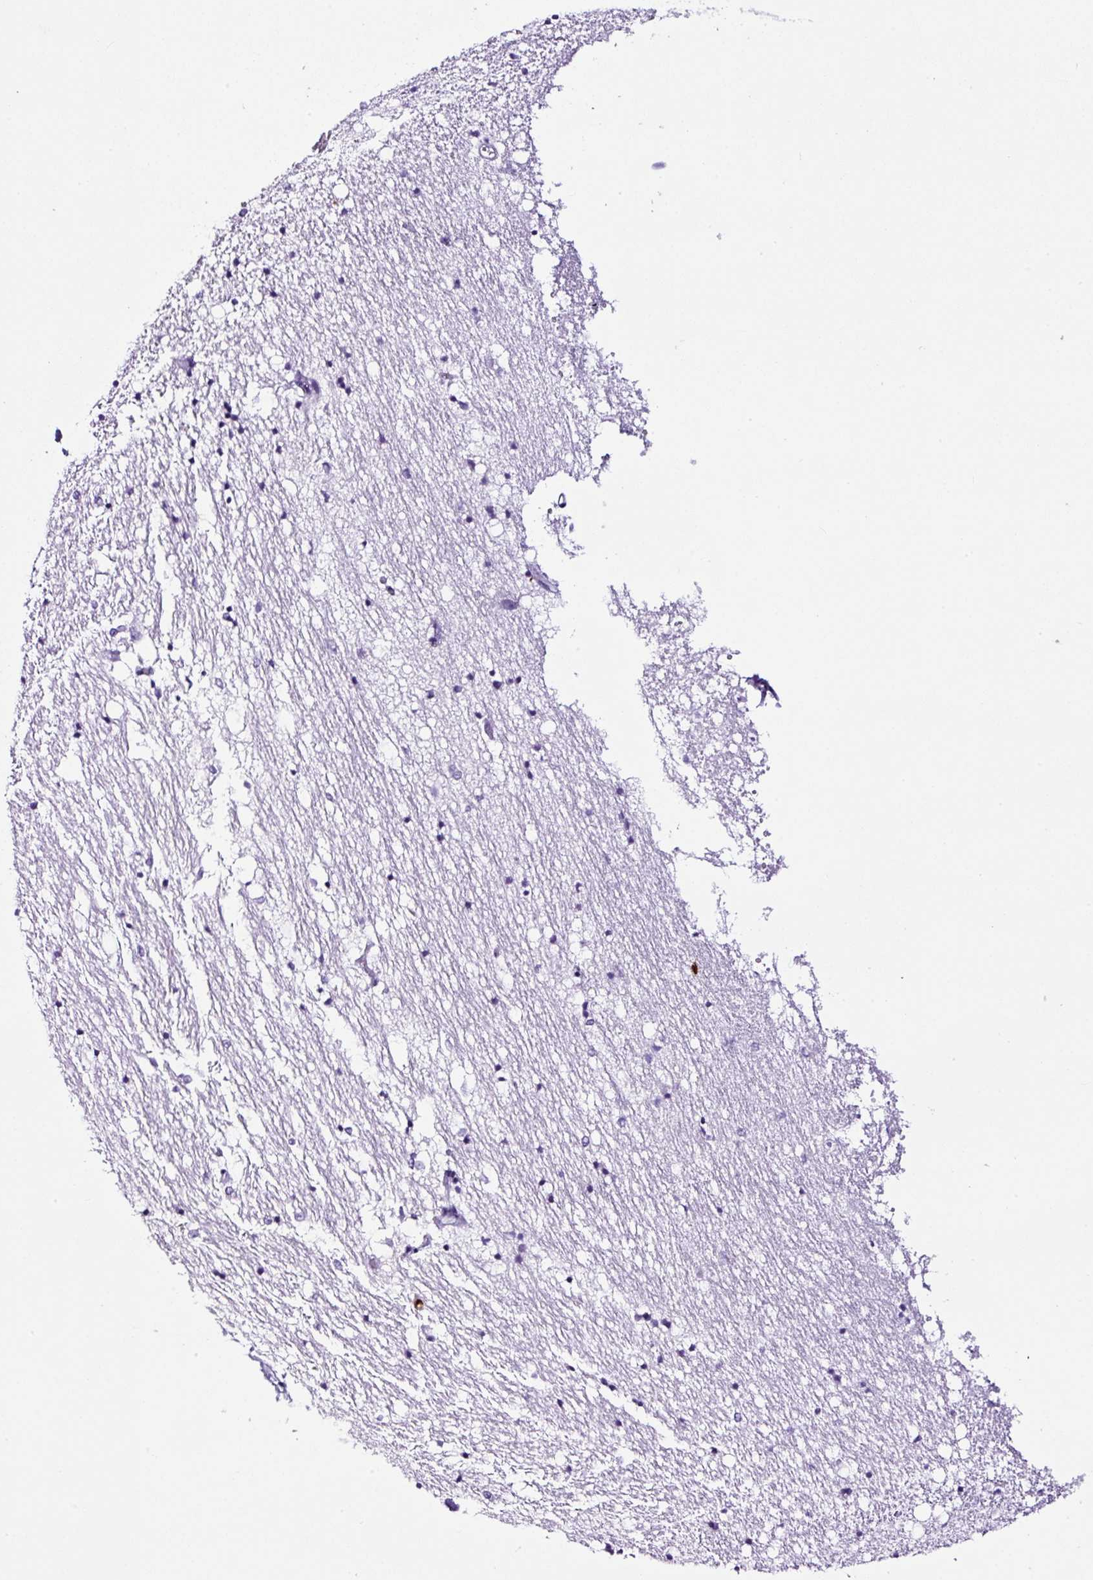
{"staining": {"intensity": "negative", "quantity": "none", "location": "none"}, "tissue": "caudate", "cell_type": "Glial cells", "image_type": "normal", "snomed": [{"axis": "morphology", "description": "Normal tissue, NOS"}, {"axis": "topography", "description": "Lateral ventricle wall"}], "caption": "Immunohistochemical staining of normal caudate exhibits no significant staining in glial cells. The staining is performed using DAB (3,3'-diaminobenzidine) brown chromogen with nuclei counter-stained in using hematoxylin.", "gene": "TAFA3", "patient": {"sex": "male", "age": 37}}